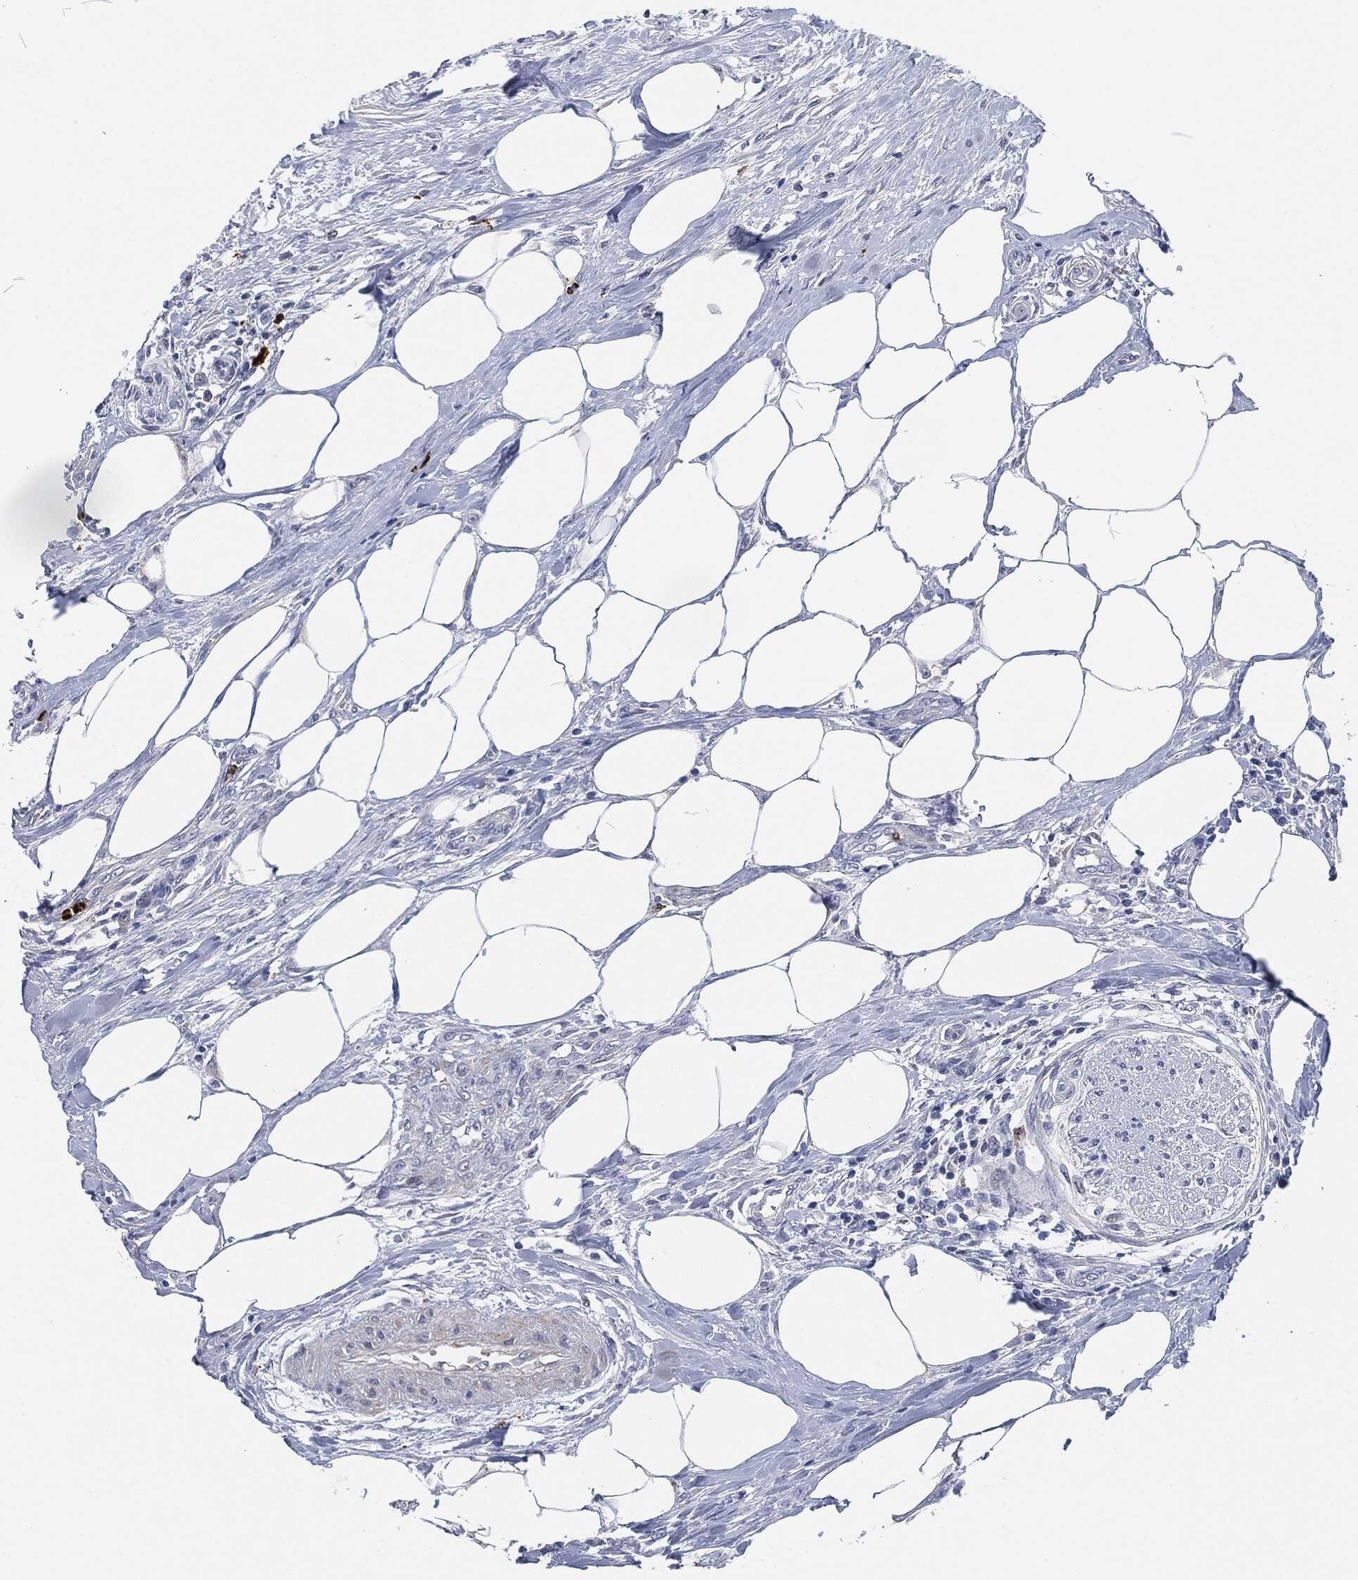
{"staining": {"intensity": "negative", "quantity": "none", "location": "none"}, "tissue": "urothelial cancer", "cell_type": "Tumor cells", "image_type": "cancer", "snomed": [{"axis": "morphology", "description": "Urothelial carcinoma, High grade"}, {"axis": "topography", "description": "Urinary bladder"}], "caption": "Histopathology image shows no protein staining in tumor cells of urothelial cancer tissue. (Brightfield microscopy of DAB immunohistochemistry at high magnification).", "gene": "MPO", "patient": {"sex": "male", "age": 35}}